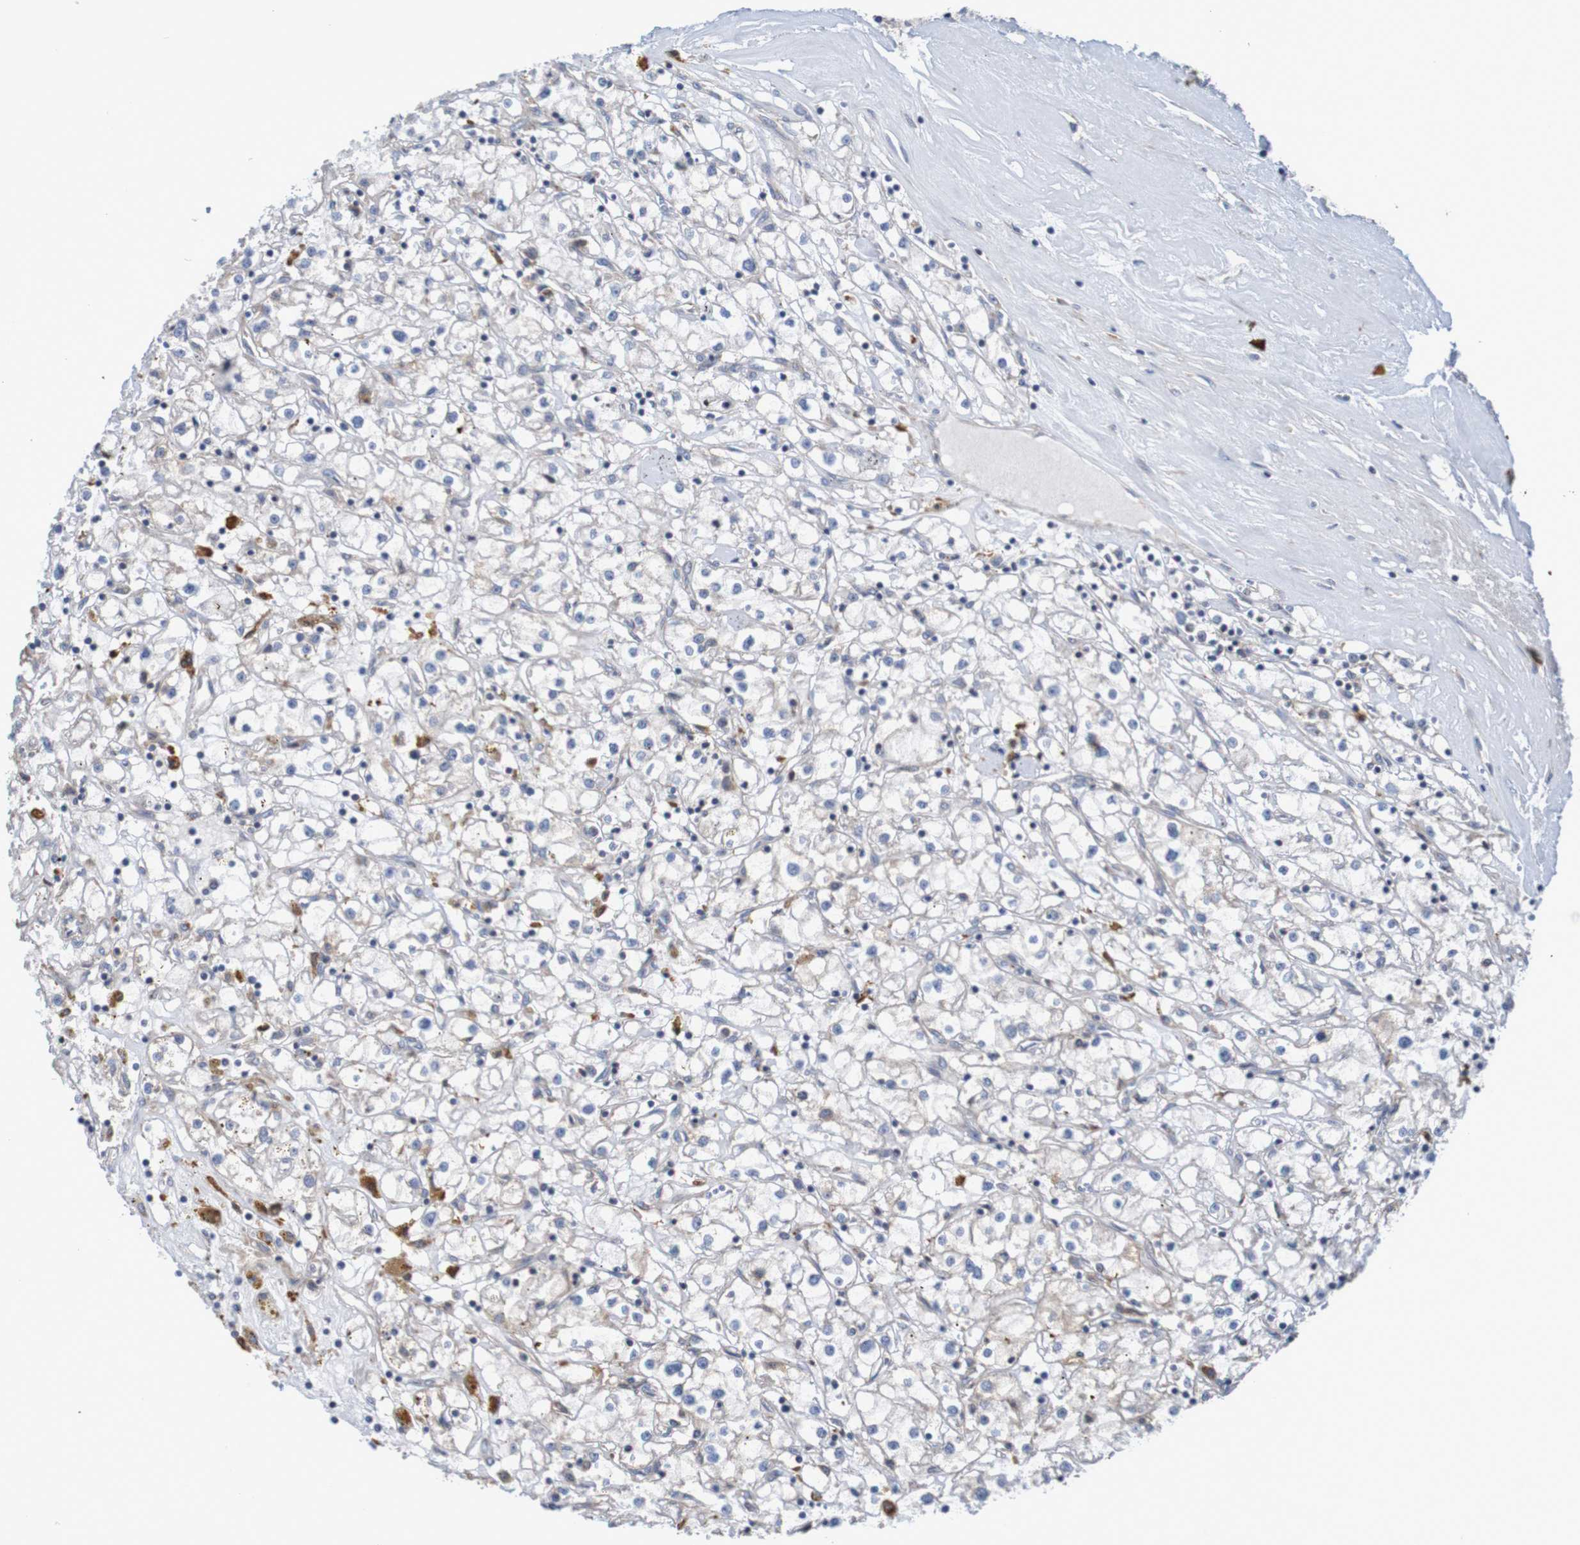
{"staining": {"intensity": "weak", "quantity": "25%-75%", "location": "cytoplasmic/membranous"}, "tissue": "renal cancer", "cell_type": "Tumor cells", "image_type": "cancer", "snomed": [{"axis": "morphology", "description": "Adenocarcinoma, NOS"}, {"axis": "topography", "description": "Kidney"}], "caption": "Adenocarcinoma (renal) stained with DAB immunohistochemistry (IHC) displays low levels of weak cytoplasmic/membranous expression in about 25%-75% of tumor cells. Nuclei are stained in blue.", "gene": "CLDN18", "patient": {"sex": "male", "age": 56}}